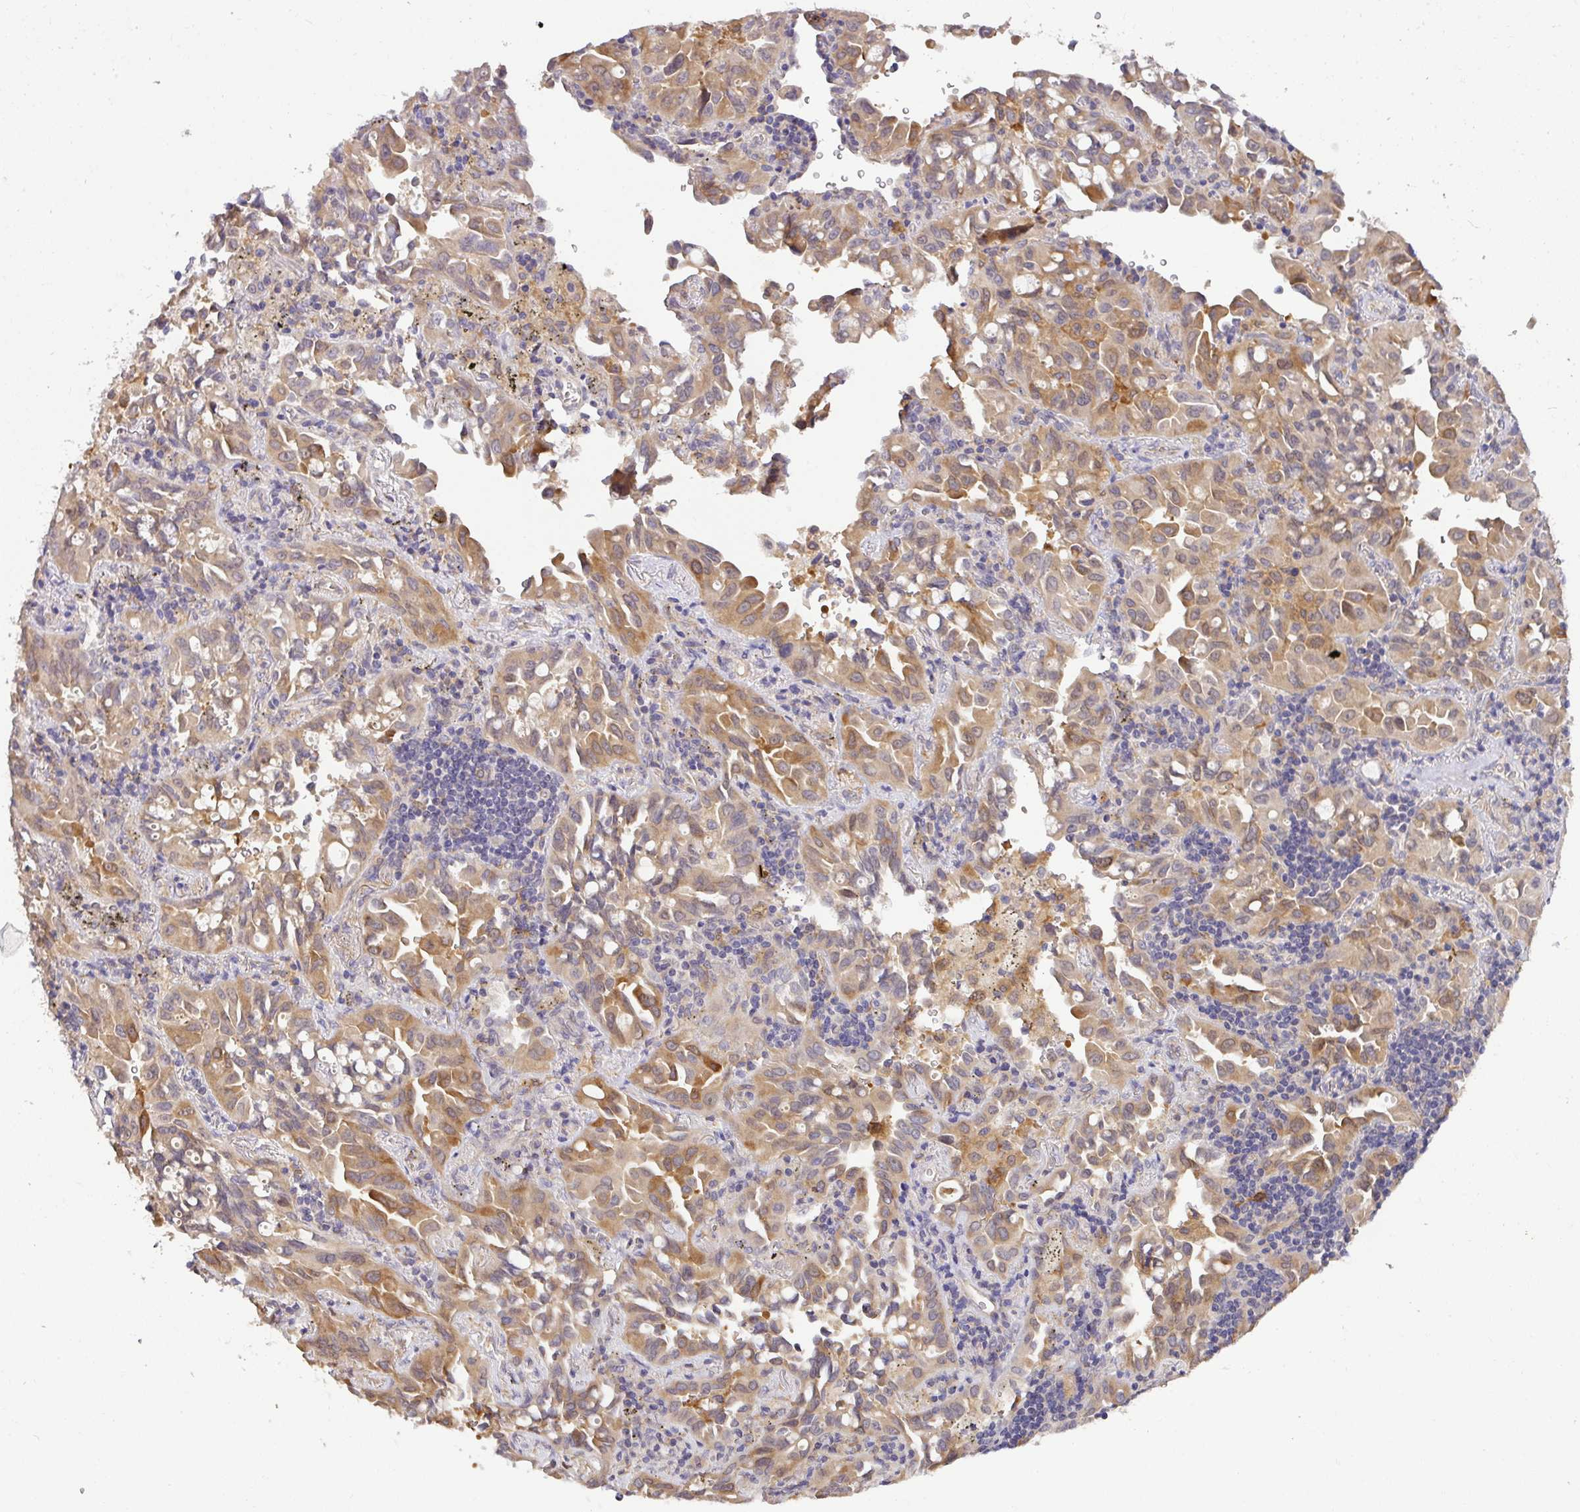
{"staining": {"intensity": "moderate", "quantity": ">75%", "location": "cytoplasmic/membranous"}, "tissue": "lung cancer", "cell_type": "Tumor cells", "image_type": "cancer", "snomed": [{"axis": "morphology", "description": "Adenocarcinoma, NOS"}, {"axis": "topography", "description": "Lung"}], "caption": "Protein staining of adenocarcinoma (lung) tissue reveals moderate cytoplasmic/membranous positivity in approximately >75% of tumor cells.", "gene": "GCNT7", "patient": {"sex": "male", "age": 68}}